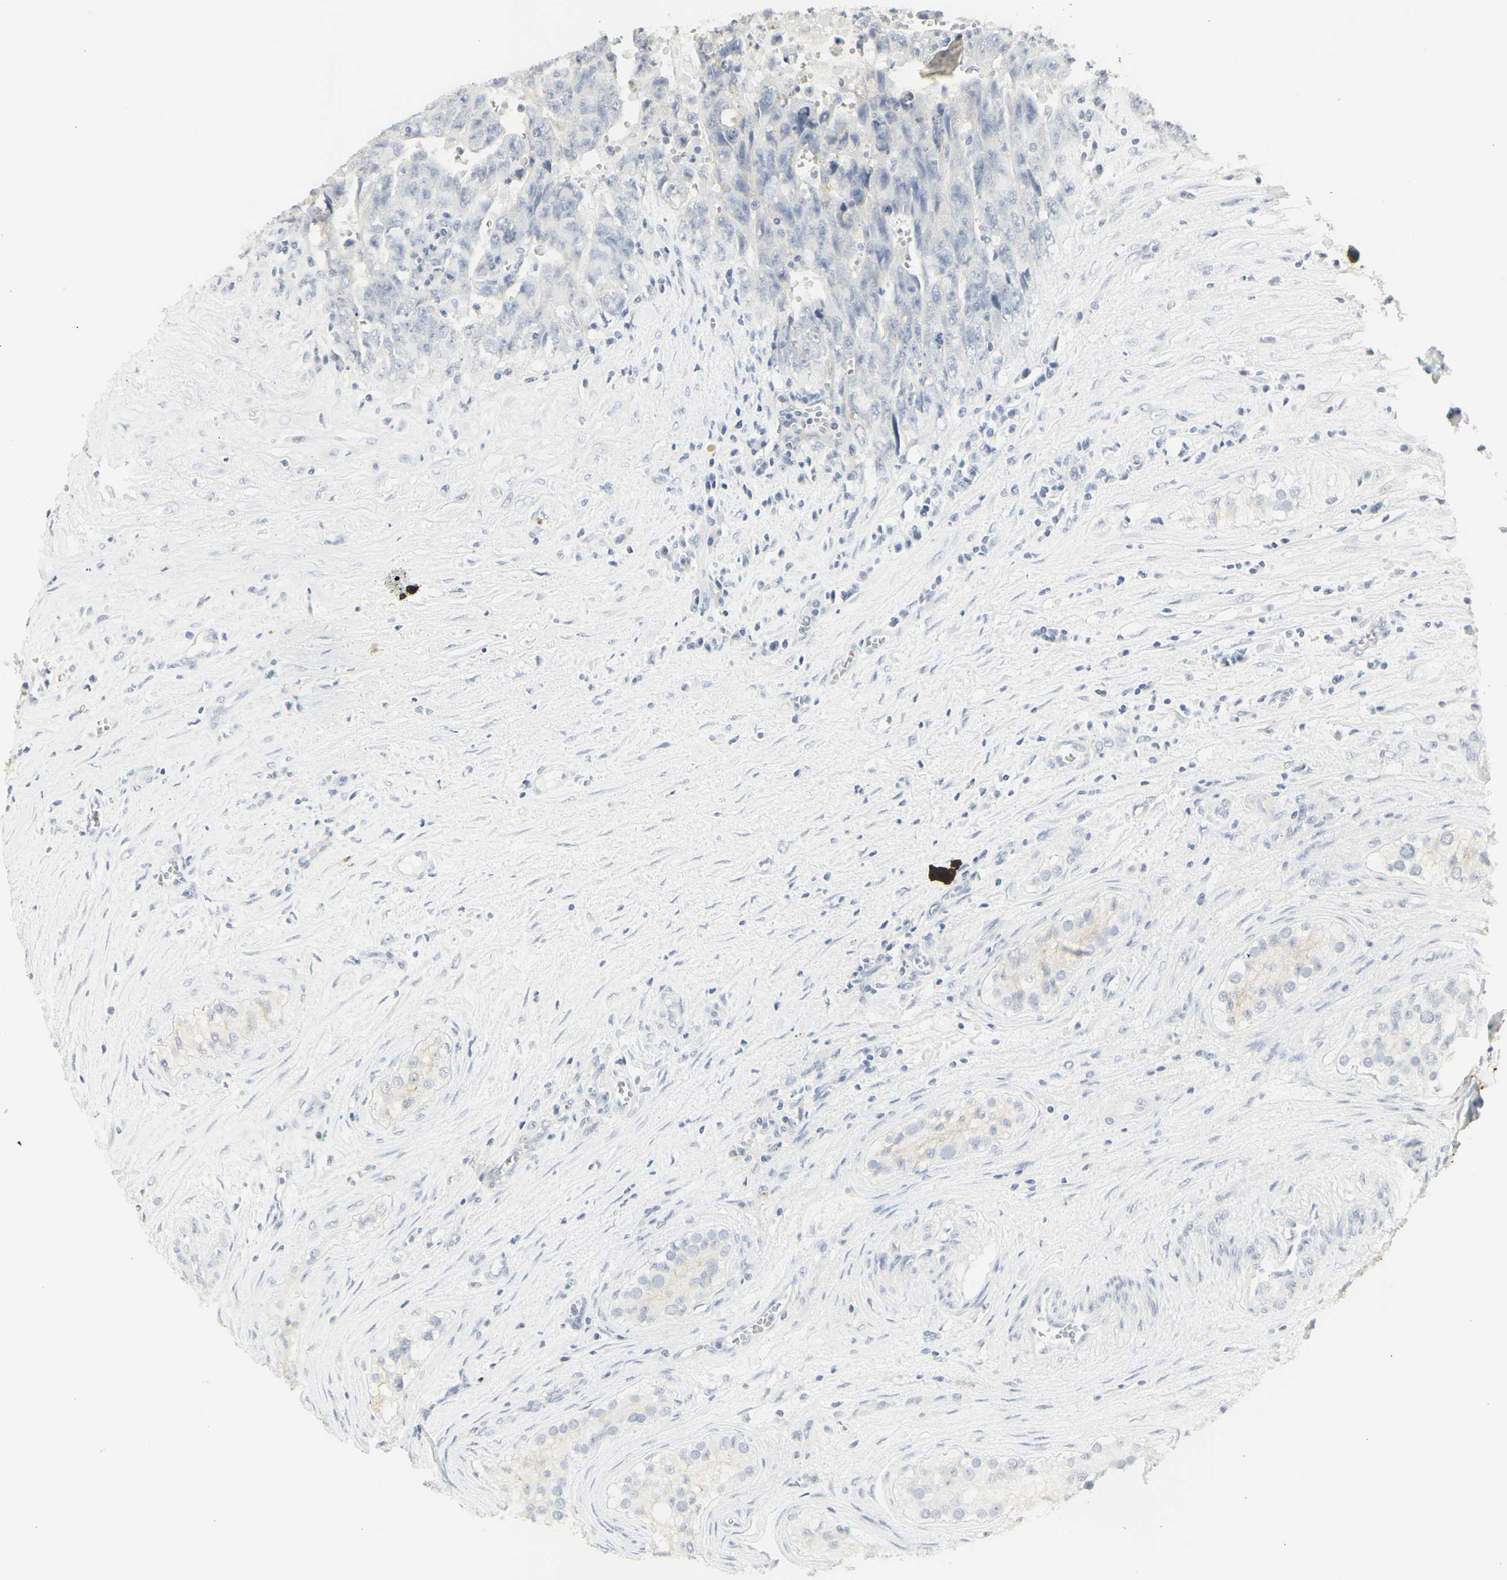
{"staining": {"intensity": "negative", "quantity": "none", "location": "none"}, "tissue": "testis cancer", "cell_type": "Tumor cells", "image_type": "cancer", "snomed": [{"axis": "morphology", "description": "Carcinoma, Embryonal, NOS"}, {"axis": "topography", "description": "Testis"}], "caption": "IHC image of human testis cancer (embryonal carcinoma) stained for a protein (brown), which displays no positivity in tumor cells.", "gene": "CEACAM5", "patient": {"sex": "male", "age": 28}}